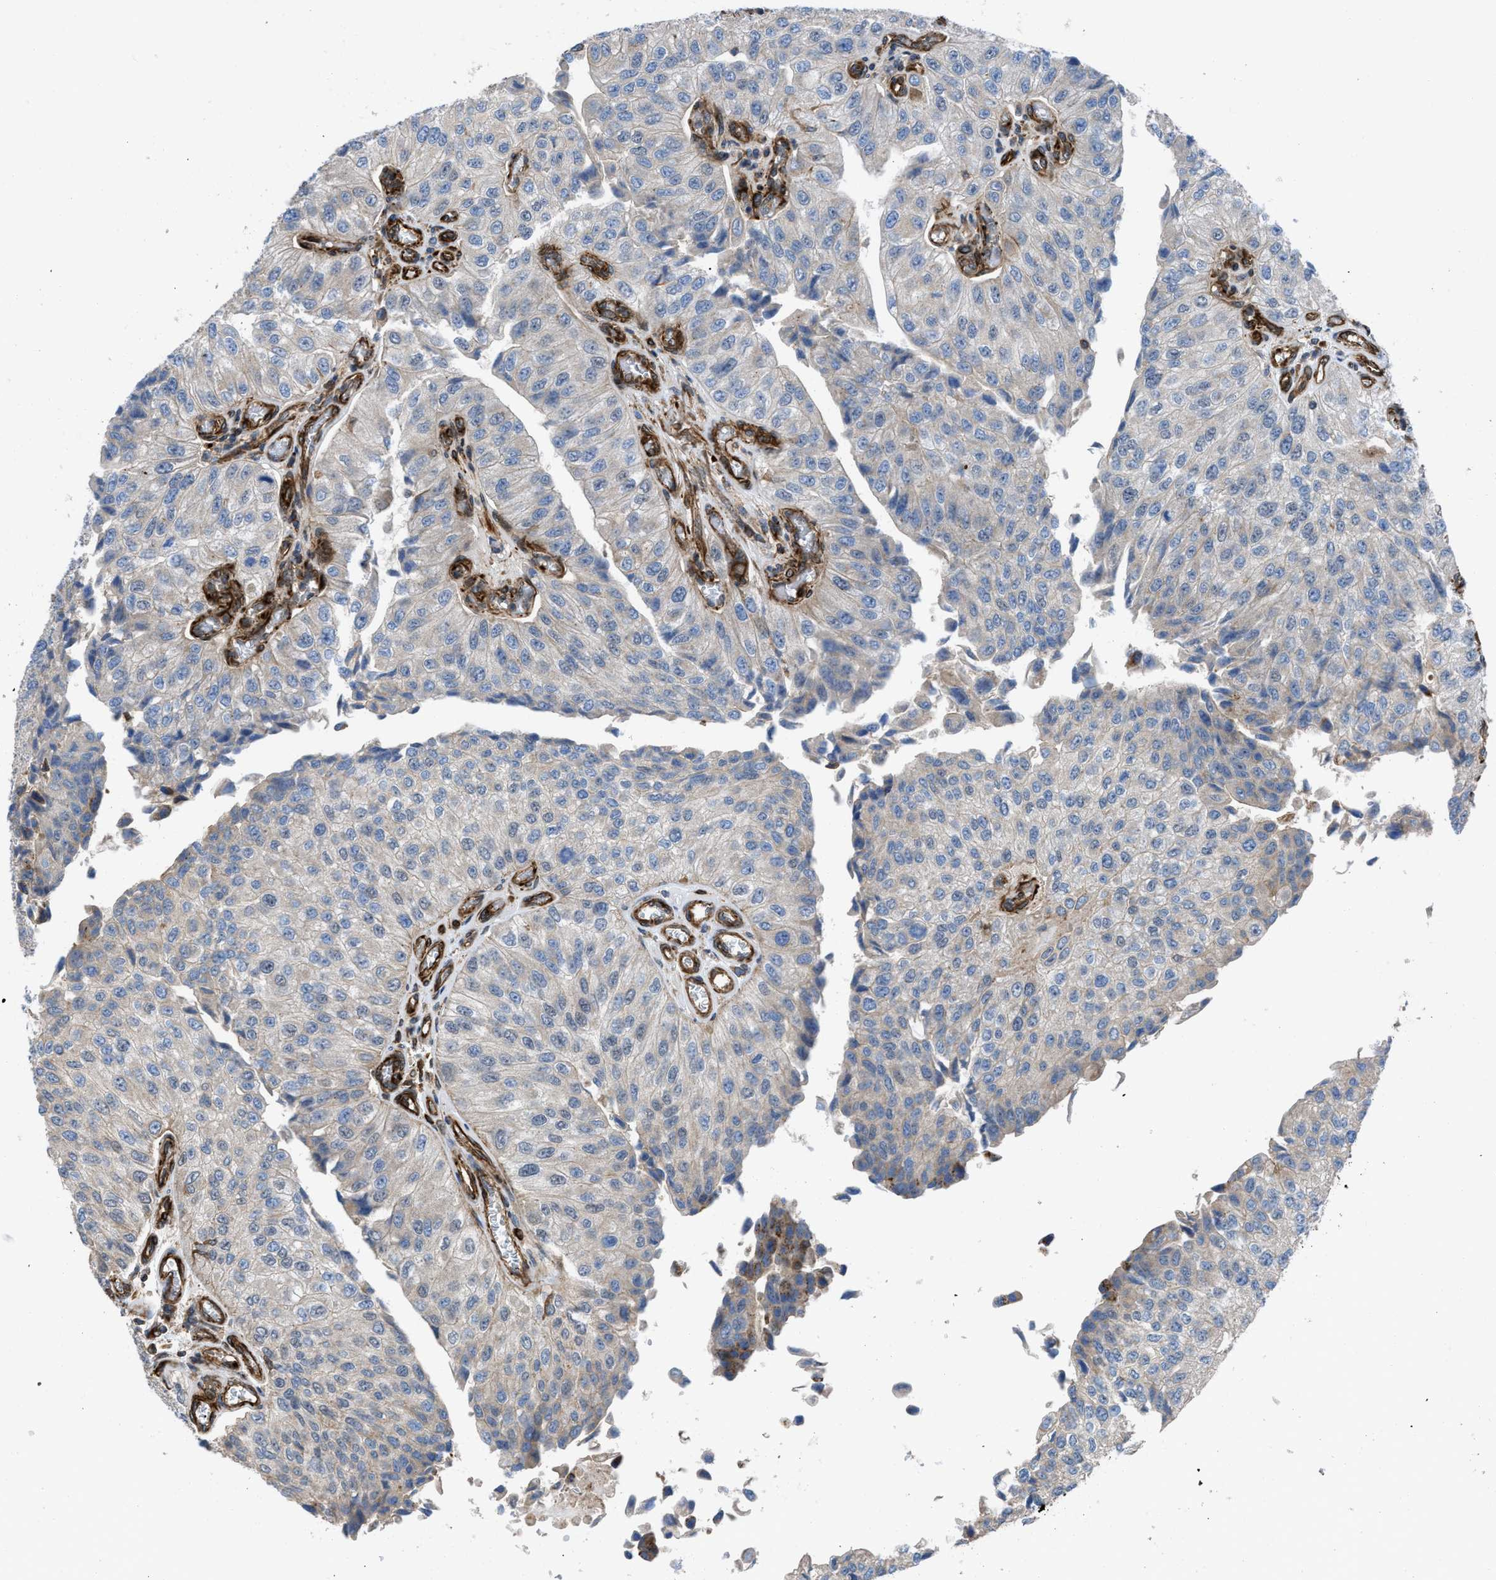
{"staining": {"intensity": "weak", "quantity": "25%-75%", "location": "cytoplasmic/membranous"}, "tissue": "urothelial cancer", "cell_type": "Tumor cells", "image_type": "cancer", "snomed": [{"axis": "morphology", "description": "Urothelial carcinoma, High grade"}, {"axis": "topography", "description": "Kidney"}, {"axis": "topography", "description": "Urinary bladder"}], "caption": "This is an image of IHC staining of urothelial cancer, which shows weak staining in the cytoplasmic/membranous of tumor cells.", "gene": "PTPRE", "patient": {"sex": "male", "age": 77}}